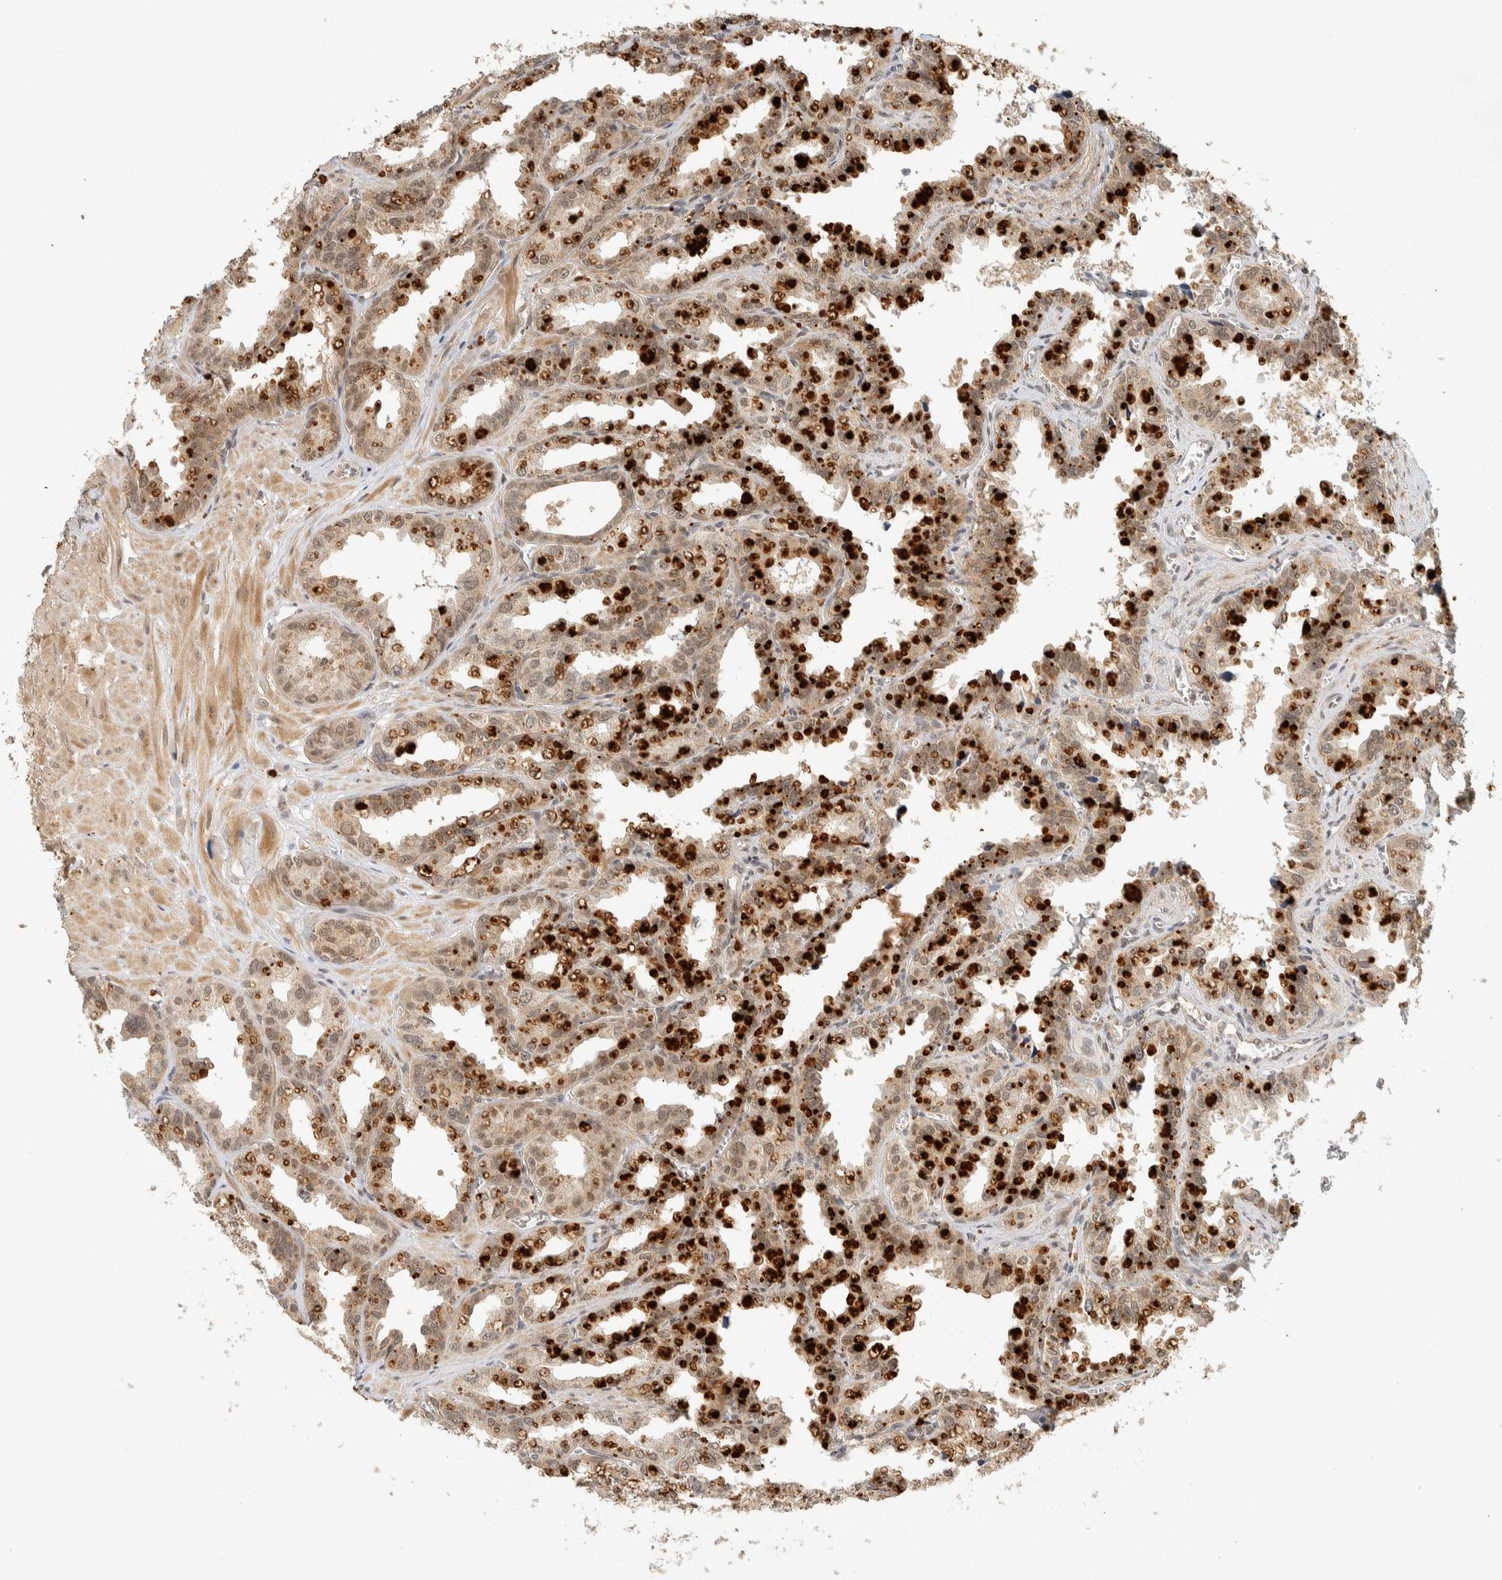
{"staining": {"intensity": "weak", "quantity": ">75%", "location": "cytoplasmic/membranous,nuclear"}, "tissue": "seminal vesicle", "cell_type": "Glandular cells", "image_type": "normal", "snomed": [{"axis": "morphology", "description": "Normal tissue, NOS"}, {"axis": "topography", "description": "Prostate"}, {"axis": "topography", "description": "Seminal veicle"}], "caption": "Protein staining of unremarkable seminal vesicle displays weak cytoplasmic/membranous,nuclear positivity in about >75% of glandular cells.", "gene": "KIFAP3", "patient": {"sex": "male", "age": 51}}